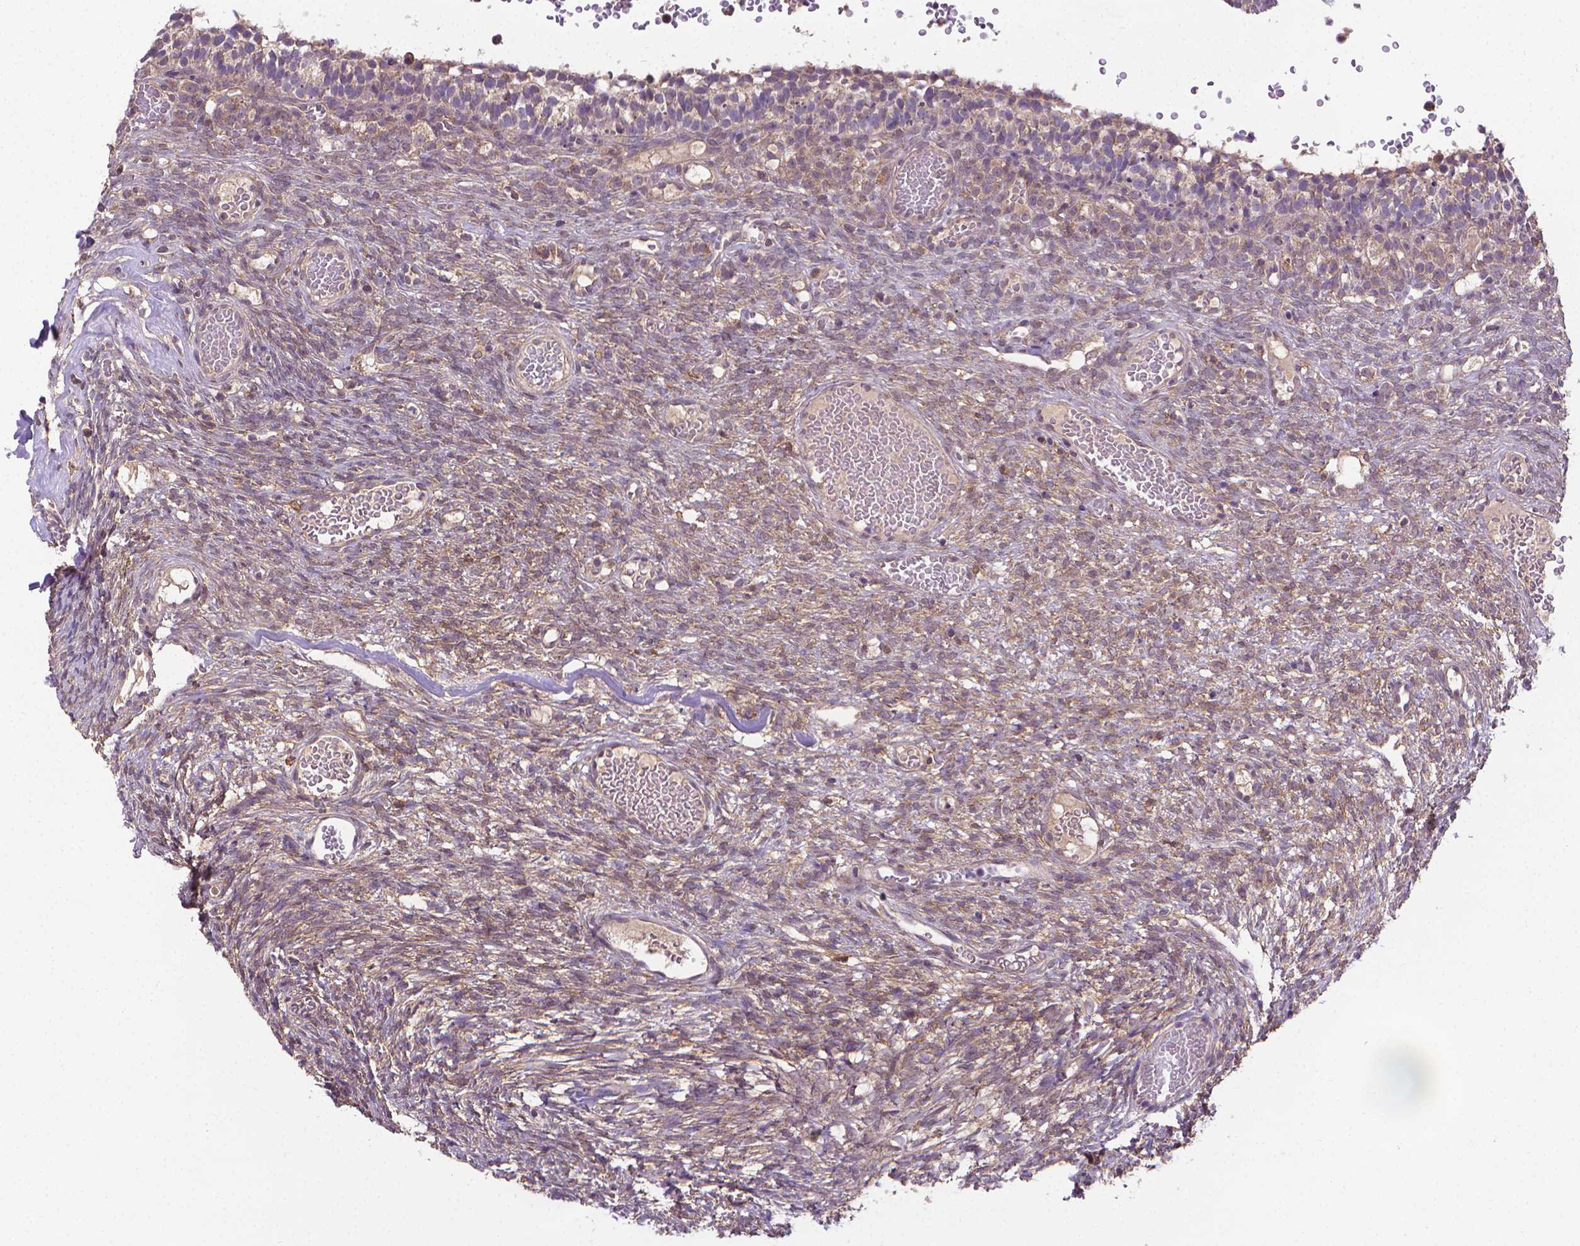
{"staining": {"intensity": "moderate", "quantity": ">75%", "location": "cytoplasmic/membranous"}, "tissue": "ovary", "cell_type": "Follicle cells", "image_type": "normal", "snomed": [{"axis": "morphology", "description": "Normal tissue, NOS"}, {"axis": "topography", "description": "Ovary"}], "caption": "The immunohistochemical stain shows moderate cytoplasmic/membranous expression in follicle cells of benign ovary.", "gene": "GPR63", "patient": {"sex": "female", "age": 34}}